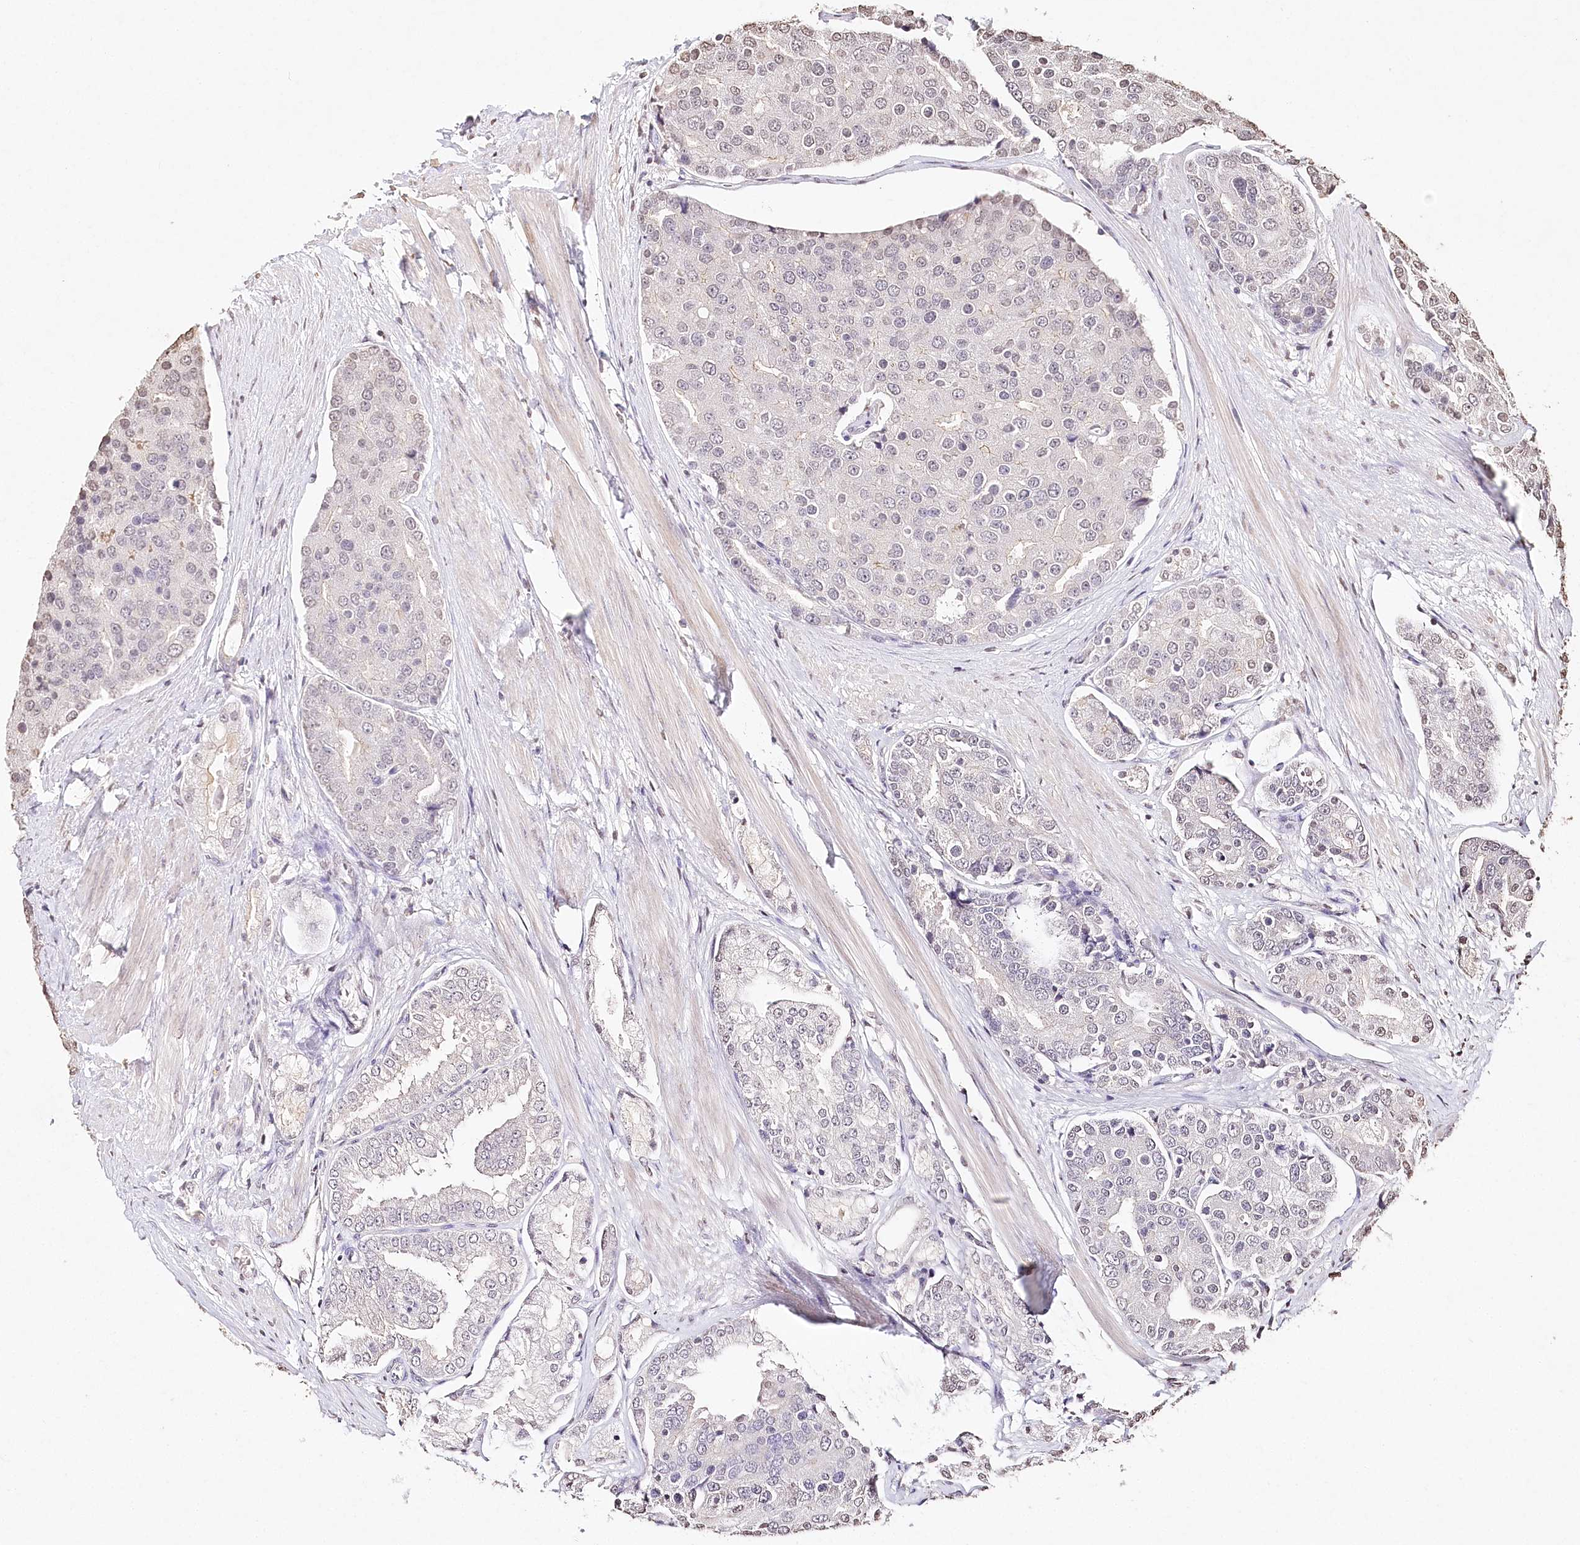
{"staining": {"intensity": "negative", "quantity": "none", "location": "none"}, "tissue": "prostate cancer", "cell_type": "Tumor cells", "image_type": "cancer", "snomed": [{"axis": "morphology", "description": "Adenocarcinoma, High grade"}, {"axis": "topography", "description": "Prostate"}], "caption": "Immunohistochemistry (IHC) of prostate cancer (adenocarcinoma (high-grade)) demonstrates no positivity in tumor cells.", "gene": "DMXL1", "patient": {"sex": "male", "age": 50}}